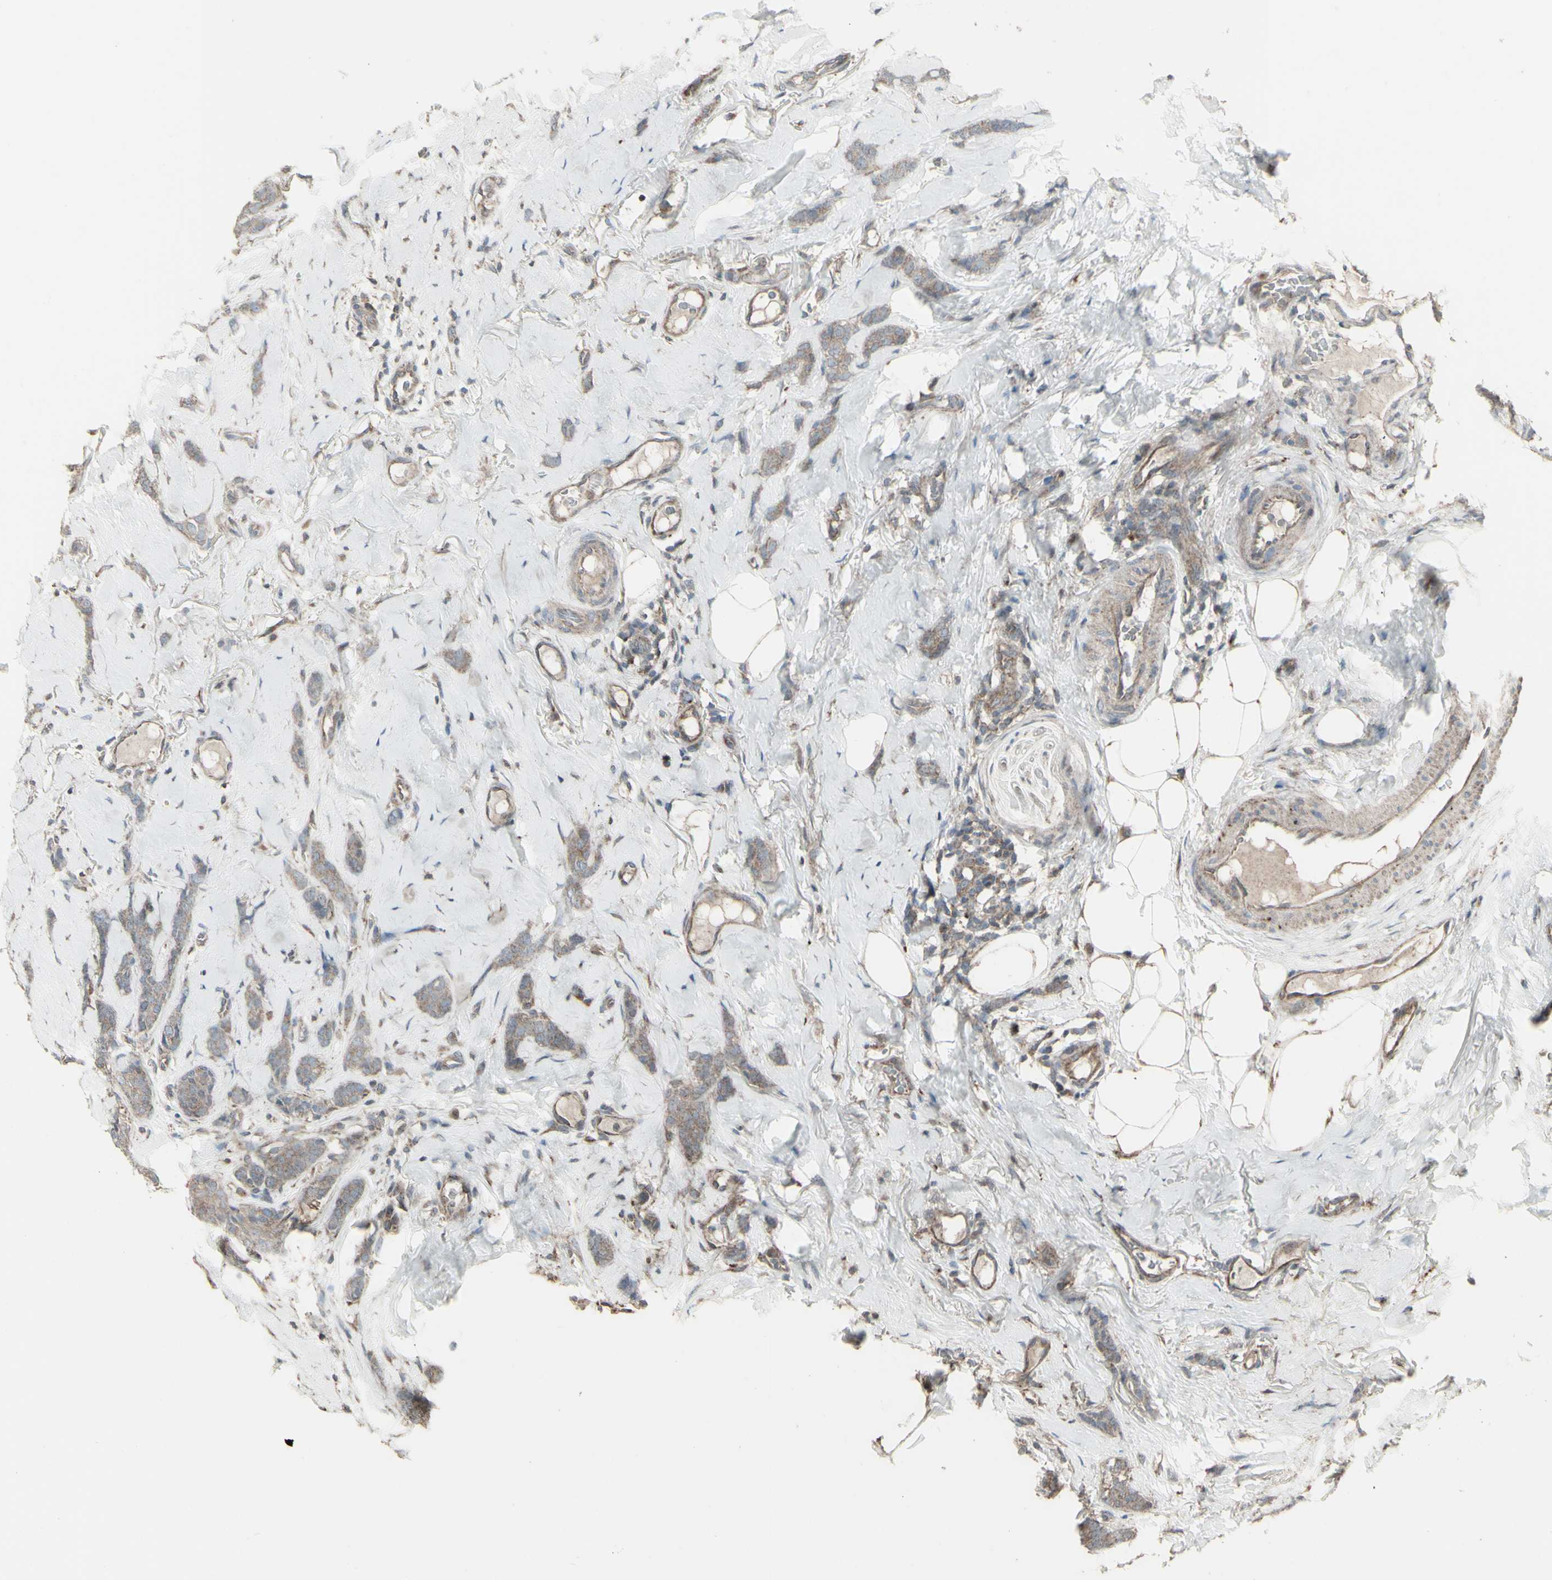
{"staining": {"intensity": "moderate", "quantity": ">75%", "location": "cytoplasmic/membranous"}, "tissue": "breast cancer", "cell_type": "Tumor cells", "image_type": "cancer", "snomed": [{"axis": "morphology", "description": "Lobular carcinoma"}, {"axis": "topography", "description": "Skin"}, {"axis": "topography", "description": "Breast"}], "caption": "This is an image of IHC staining of lobular carcinoma (breast), which shows moderate positivity in the cytoplasmic/membranous of tumor cells.", "gene": "RNASEL", "patient": {"sex": "female", "age": 46}}